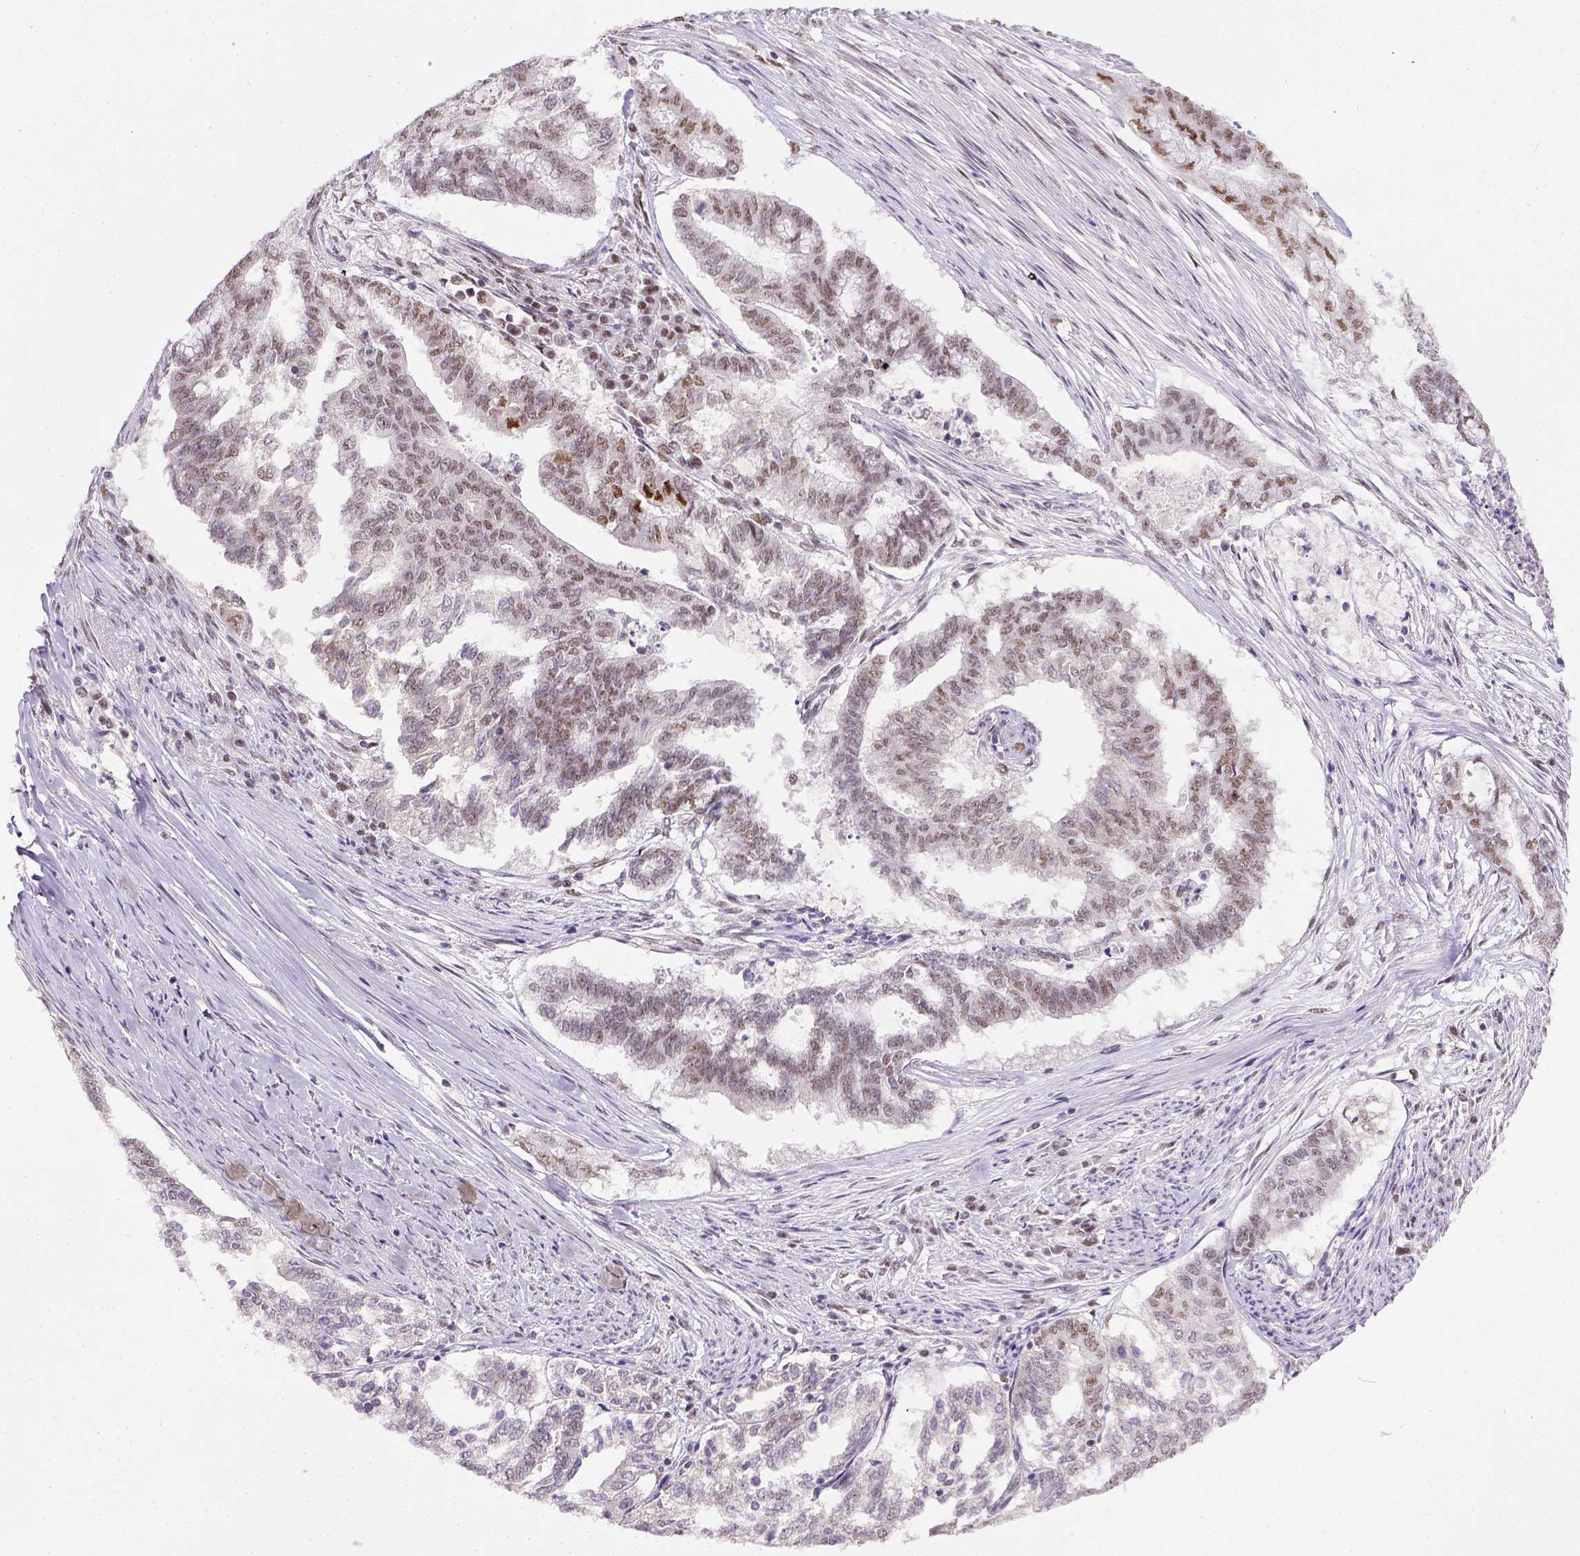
{"staining": {"intensity": "weak", "quantity": "25%-75%", "location": "nuclear"}, "tissue": "endometrial cancer", "cell_type": "Tumor cells", "image_type": "cancer", "snomed": [{"axis": "morphology", "description": "Adenocarcinoma, NOS"}, {"axis": "topography", "description": "Endometrium"}], "caption": "Approximately 25%-75% of tumor cells in human endometrial cancer demonstrate weak nuclear protein expression as visualized by brown immunohistochemical staining.", "gene": "ERCC1", "patient": {"sex": "female", "age": 79}}